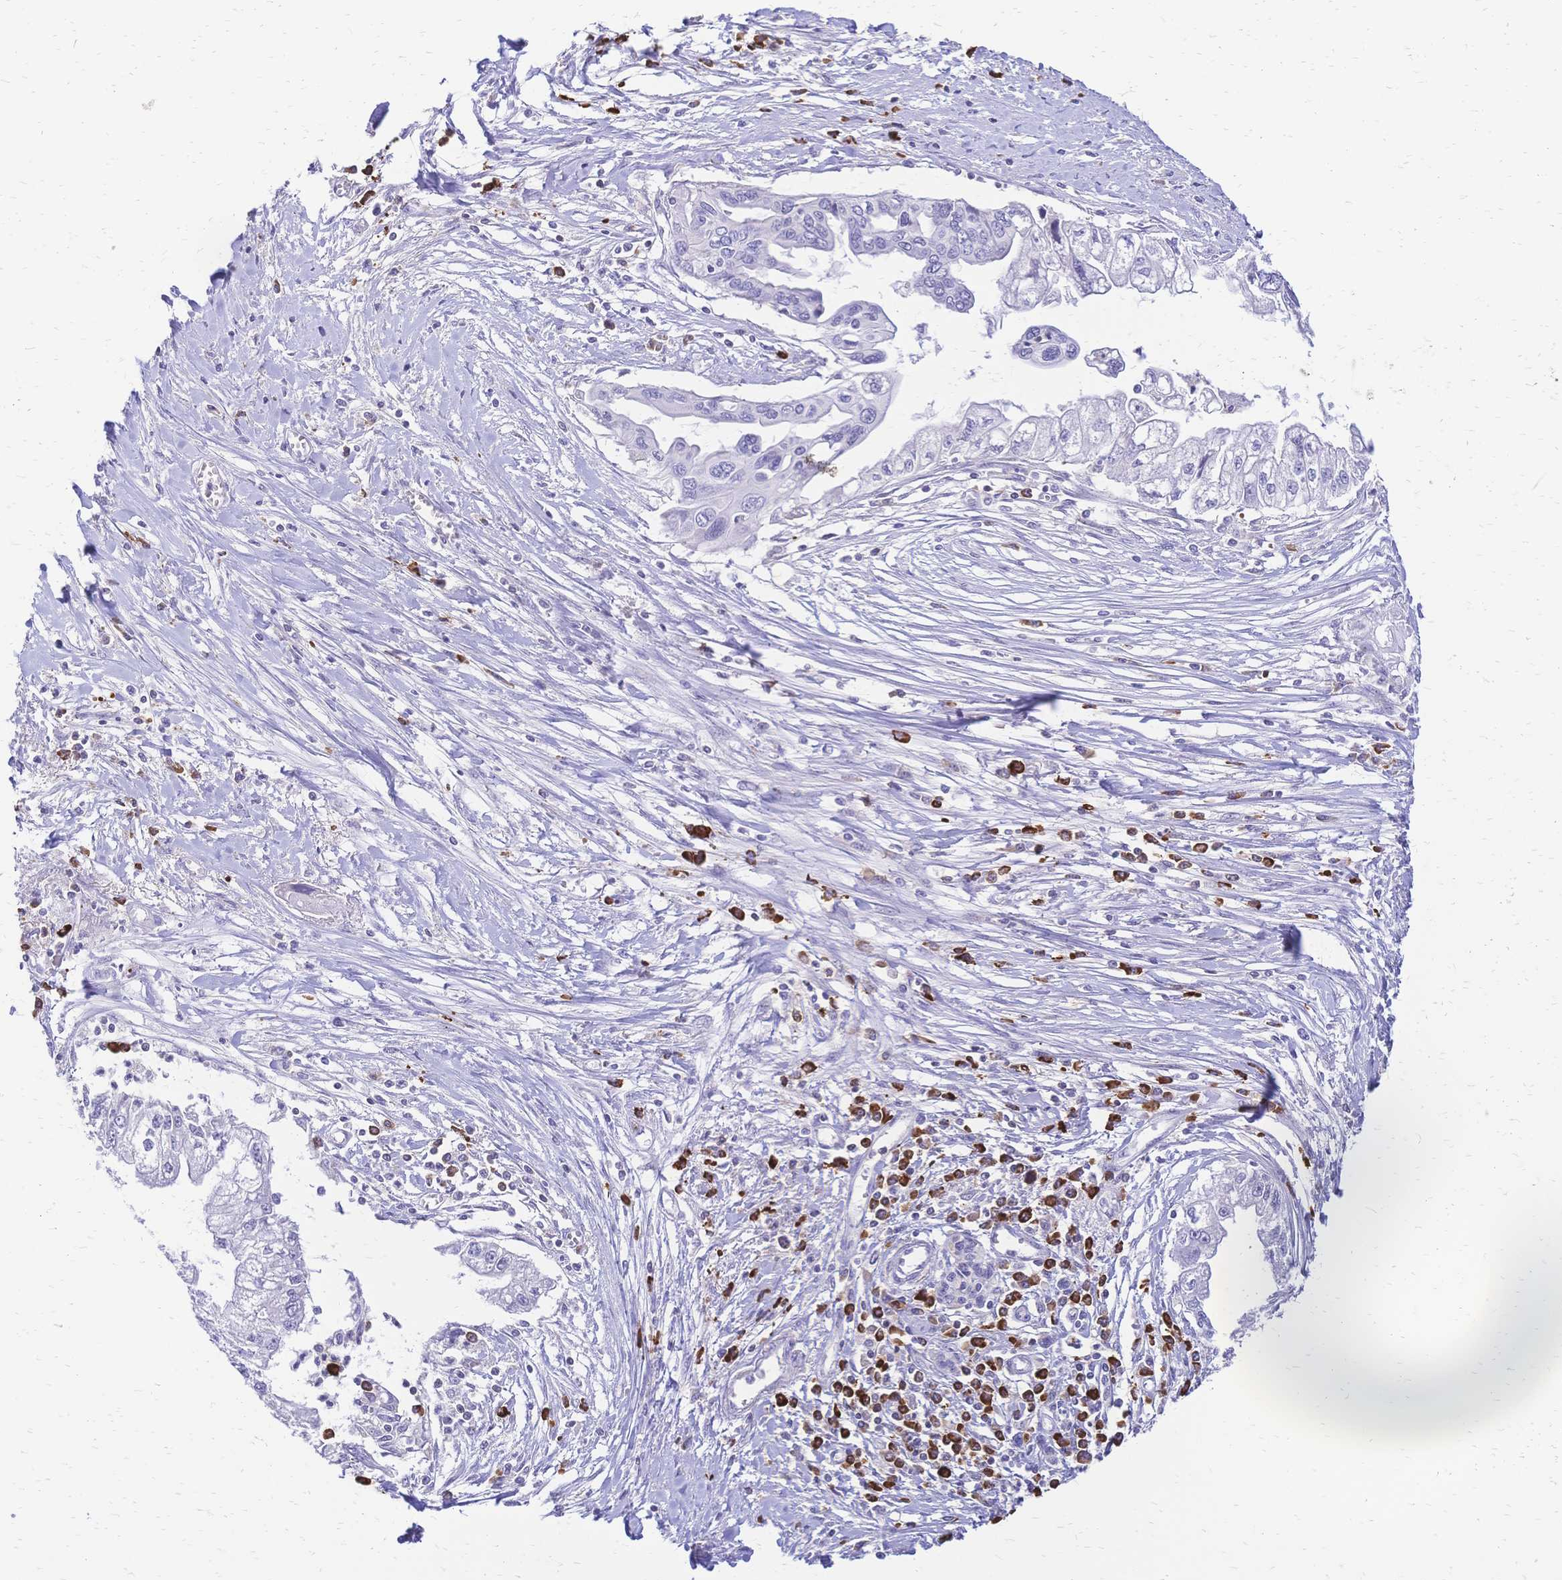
{"staining": {"intensity": "negative", "quantity": "none", "location": "none"}, "tissue": "pancreatic cancer", "cell_type": "Tumor cells", "image_type": "cancer", "snomed": [{"axis": "morphology", "description": "Adenocarcinoma, NOS"}, {"axis": "topography", "description": "Pancreas"}], "caption": "A photomicrograph of pancreatic cancer stained for a protein displays no brown staining in tumor cells. Nuclei are stained in blue.", "gene": "IL2RA", "patient": {"sex": "male", "age": 70}}